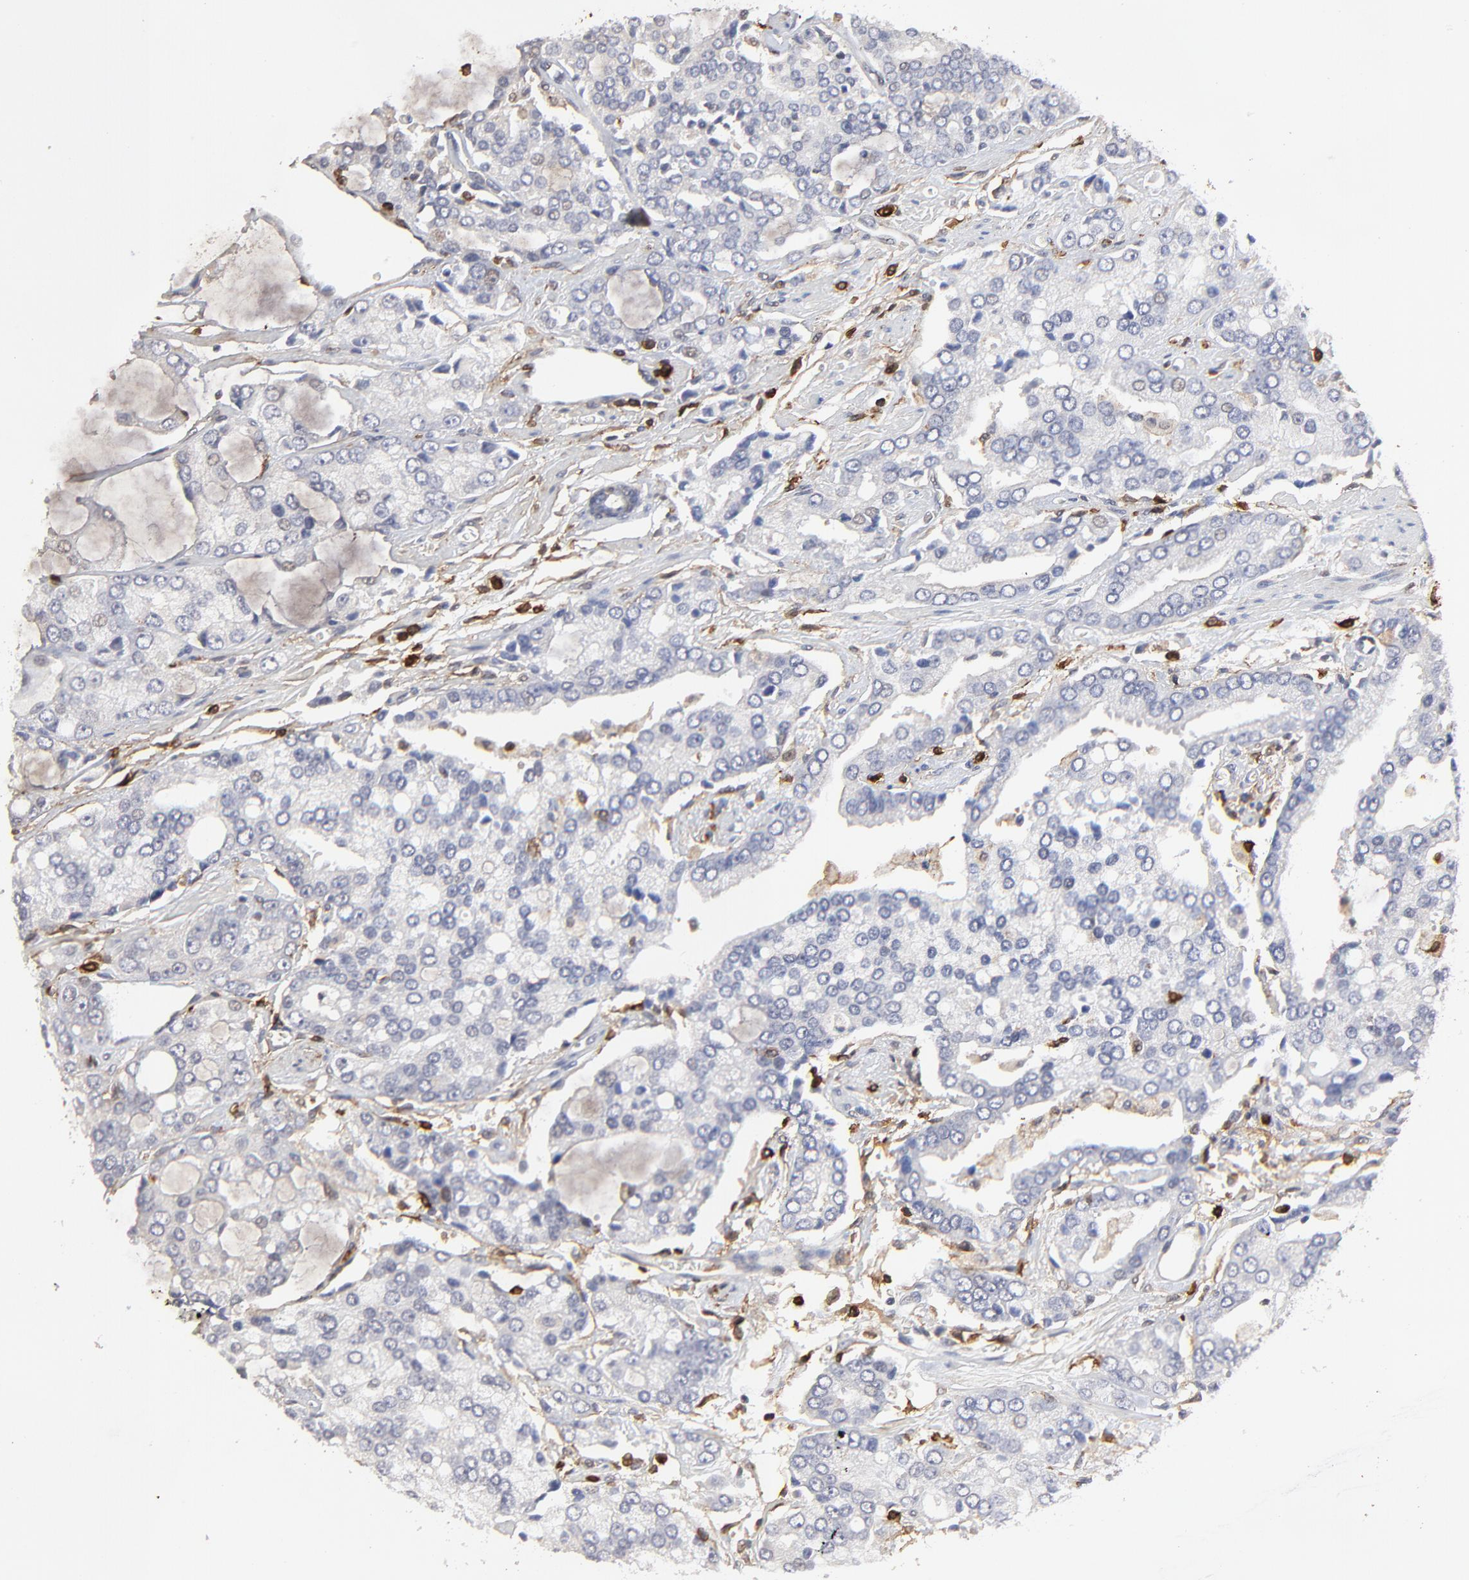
{"staining": {"intensity": "negative", "quantity": "none", "location": "none"}, "tissue": "prostate cancer", "cell_type": "Tumor cells", "image_type": "cancer", "snomed": [{"axis": "morphology", "description": "Adenocarcinoma, High grade"}, {"axis": "topography", "description": "Prostate"}], "caption": "This is a image of immunohistochemistry staining of adenocarcinoma (high-grade) (prostate), which shows no expression in tumor cells. (DAB (3,3'-diaminobenzidine) immunohistochemistry (IHC) with hematoxylin counter stain).", "gene": "SLC6A14", "patient": {"sex": "male", "age": 67}}